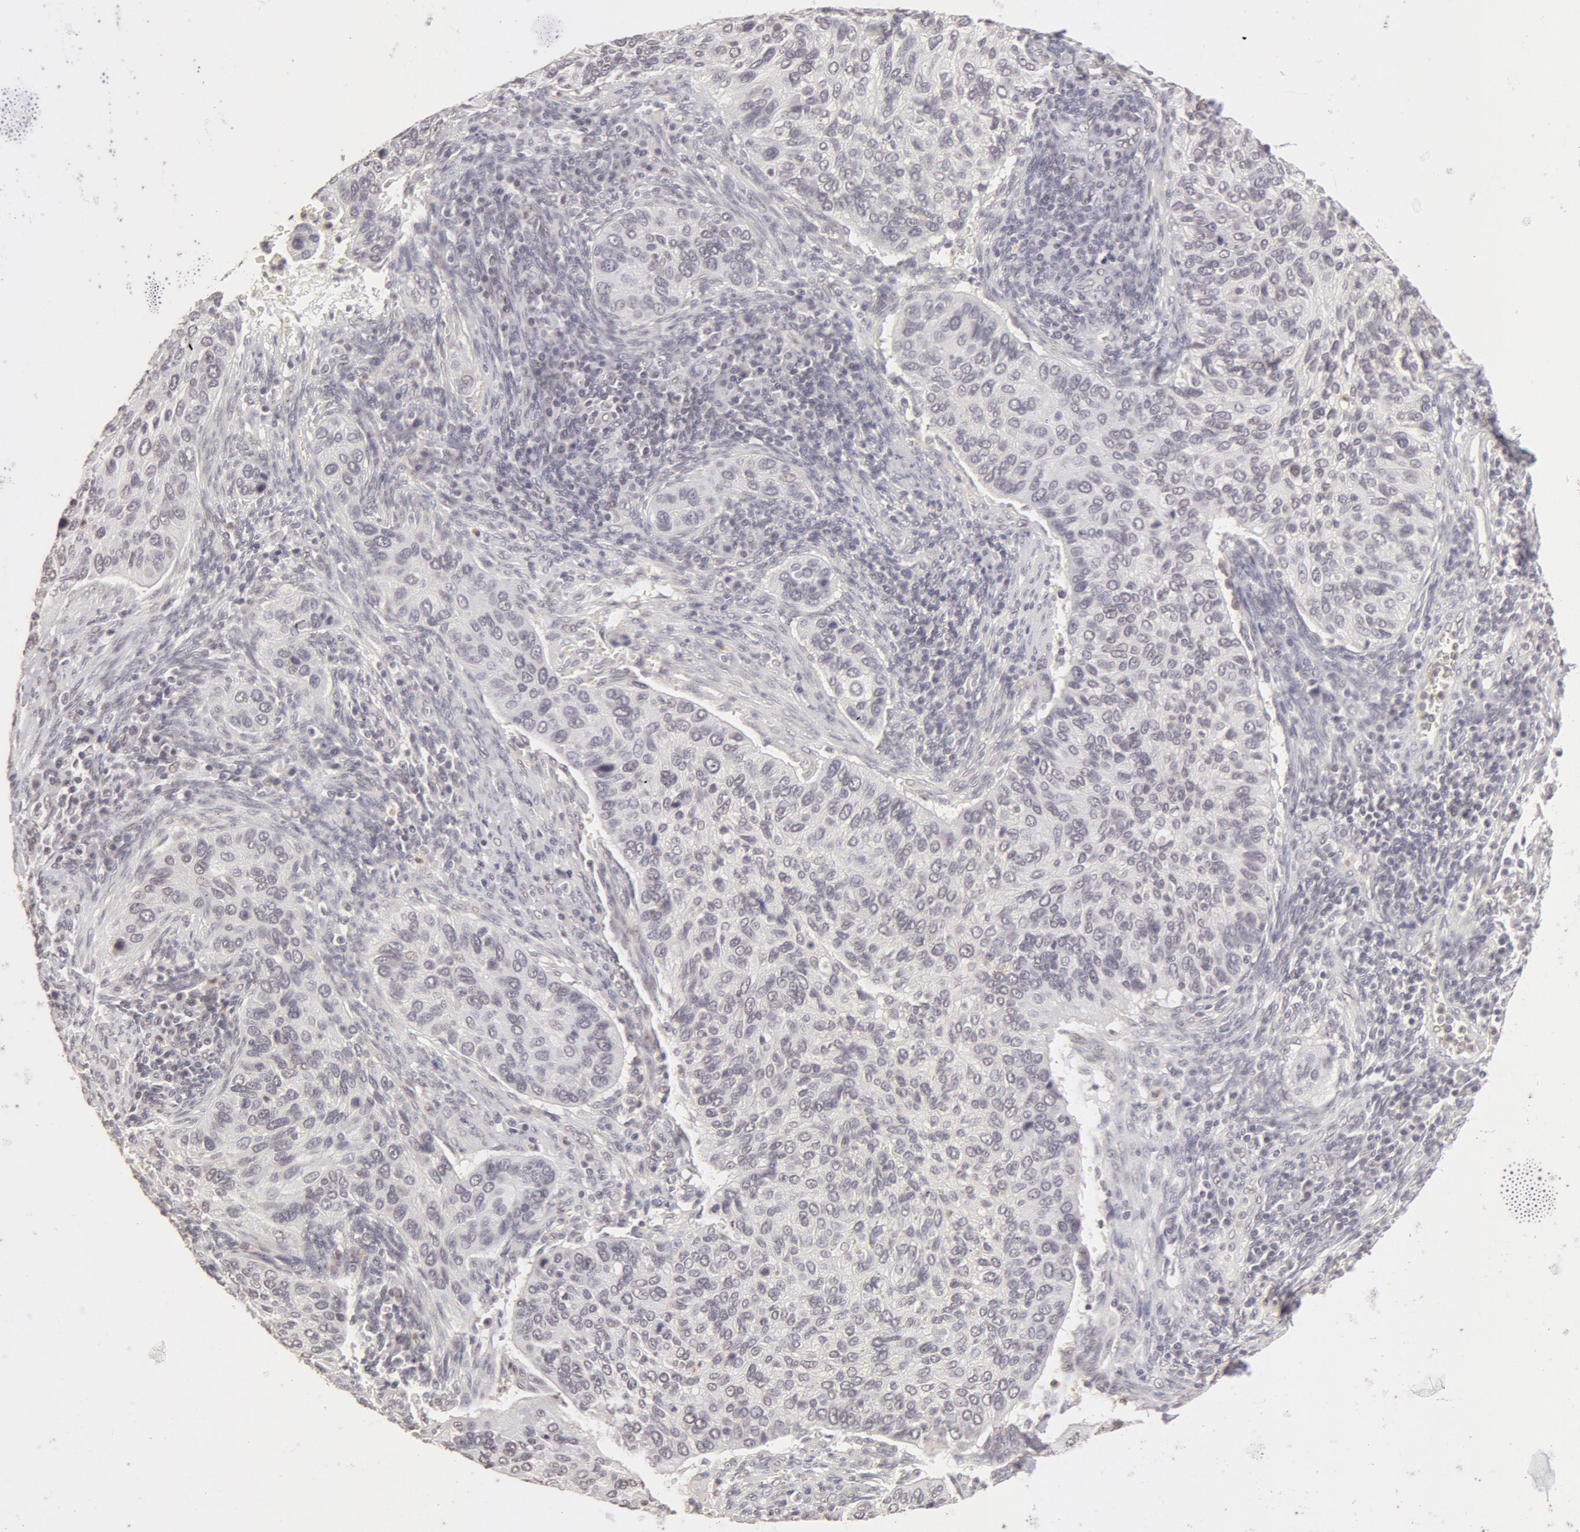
{"staining": {"intensity": "negative", "quantity": "none", "location": "none"}, "tissue": "cervical cancer", "cell_type": "Tumor cells", "image_type": "cancer", "snomed": [{"axis": "morphology", "description": "Adenocarcinoma, NOS"}, {"axis": "topography", "description": "Cervix"}], "caption": "Immunohistochemistry (IHC) image of neoplastic tissue: human cervical adenocarcinoma stained with DAB displays no significant protein staining in tumor cells. (DAB immunohistochemistry visualized using brightfield microscopy, high magnification).", "gene": "ADAM10", "patient": {"sex": "female", "age": 29}}